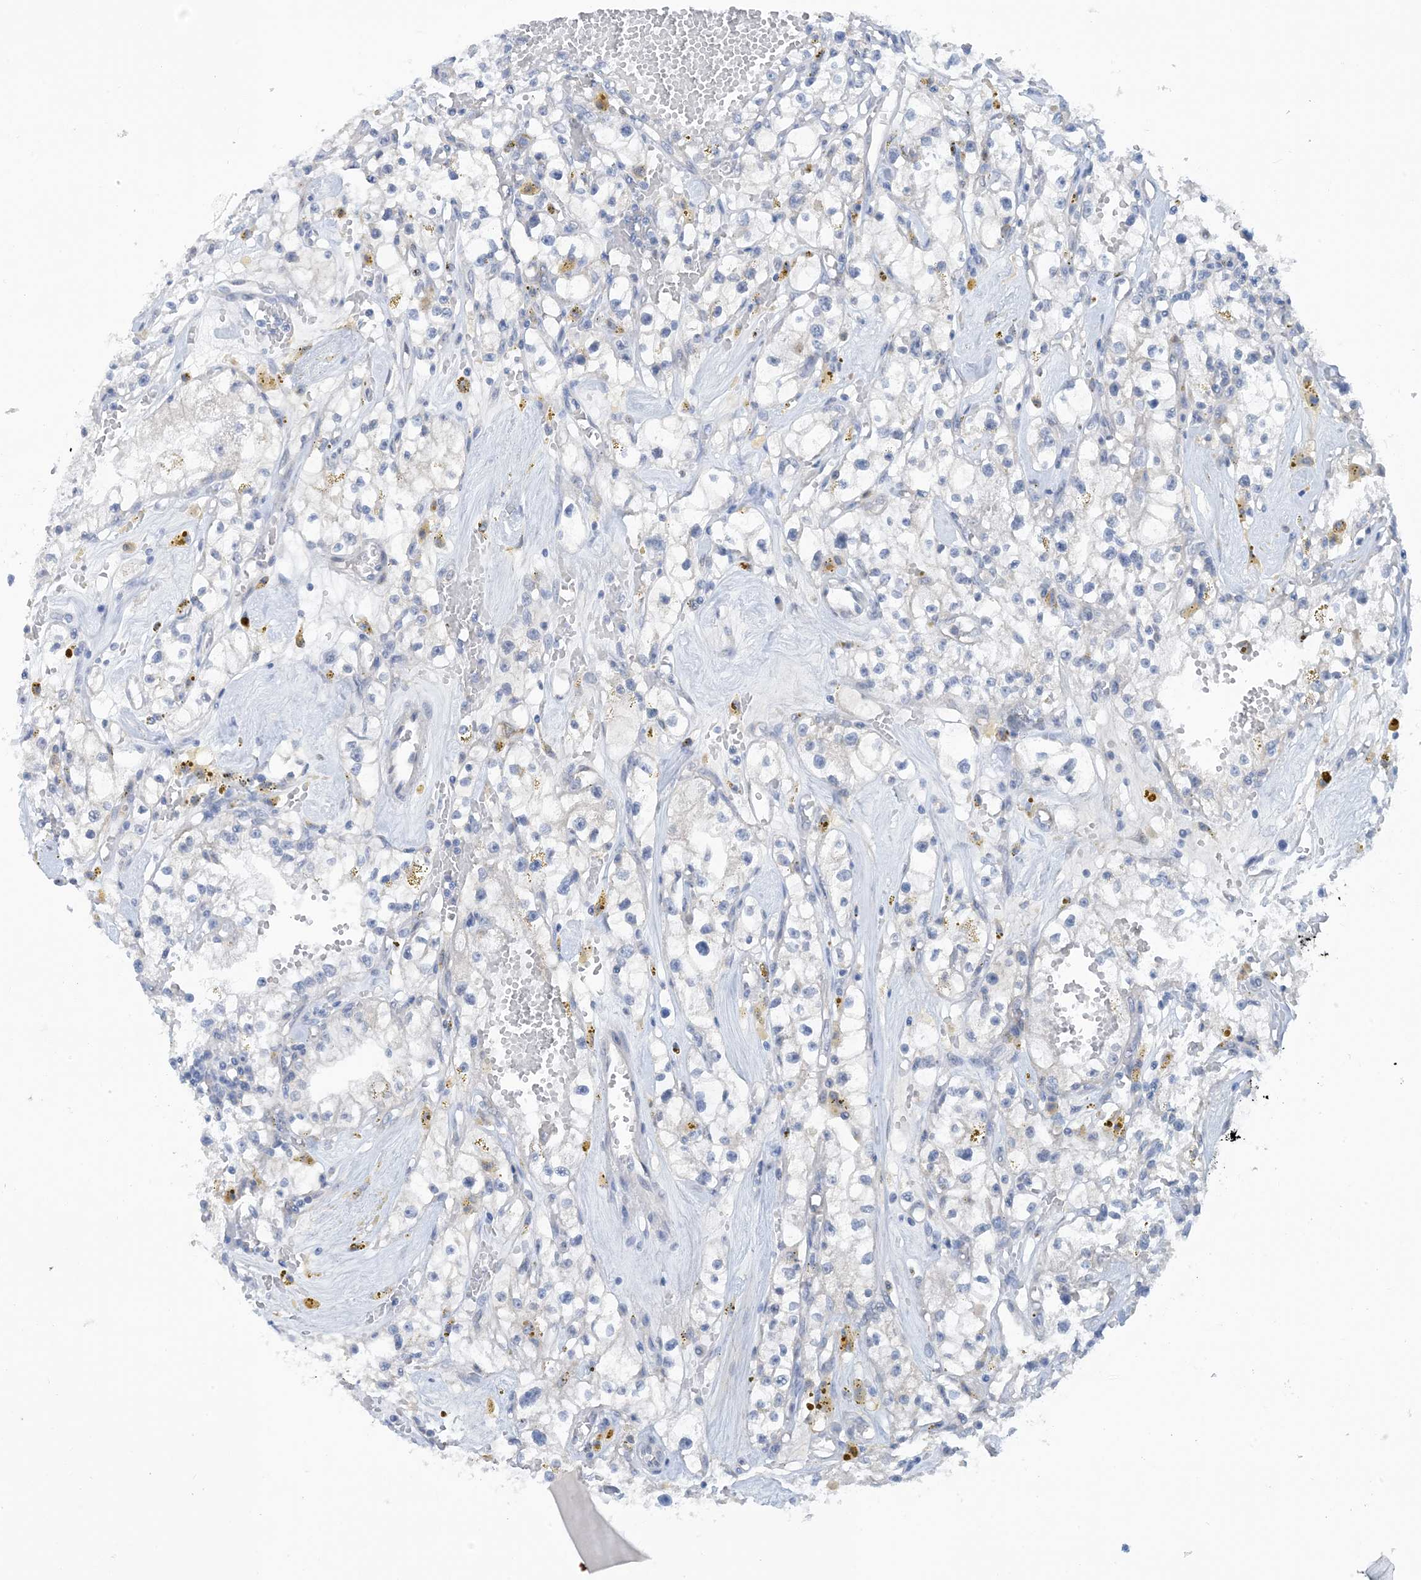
{"staining": {"intensity": "negative", "quantity": "none", "location": "none"}, "tissue": "renal cancer", "cell_type": "Tumor cells", "image_type": "cancer", "snomed": [{"axis": "morphology", "description": "Adenocarcinoma, NOS"}, {"axis": "topography", "description": "Kidney"}], "caption": "There is no significant staining in tumor cells of renal adenocarcinoma.", "gene": "EIF2A", "patient": {"sex": "male", "age": 56}}